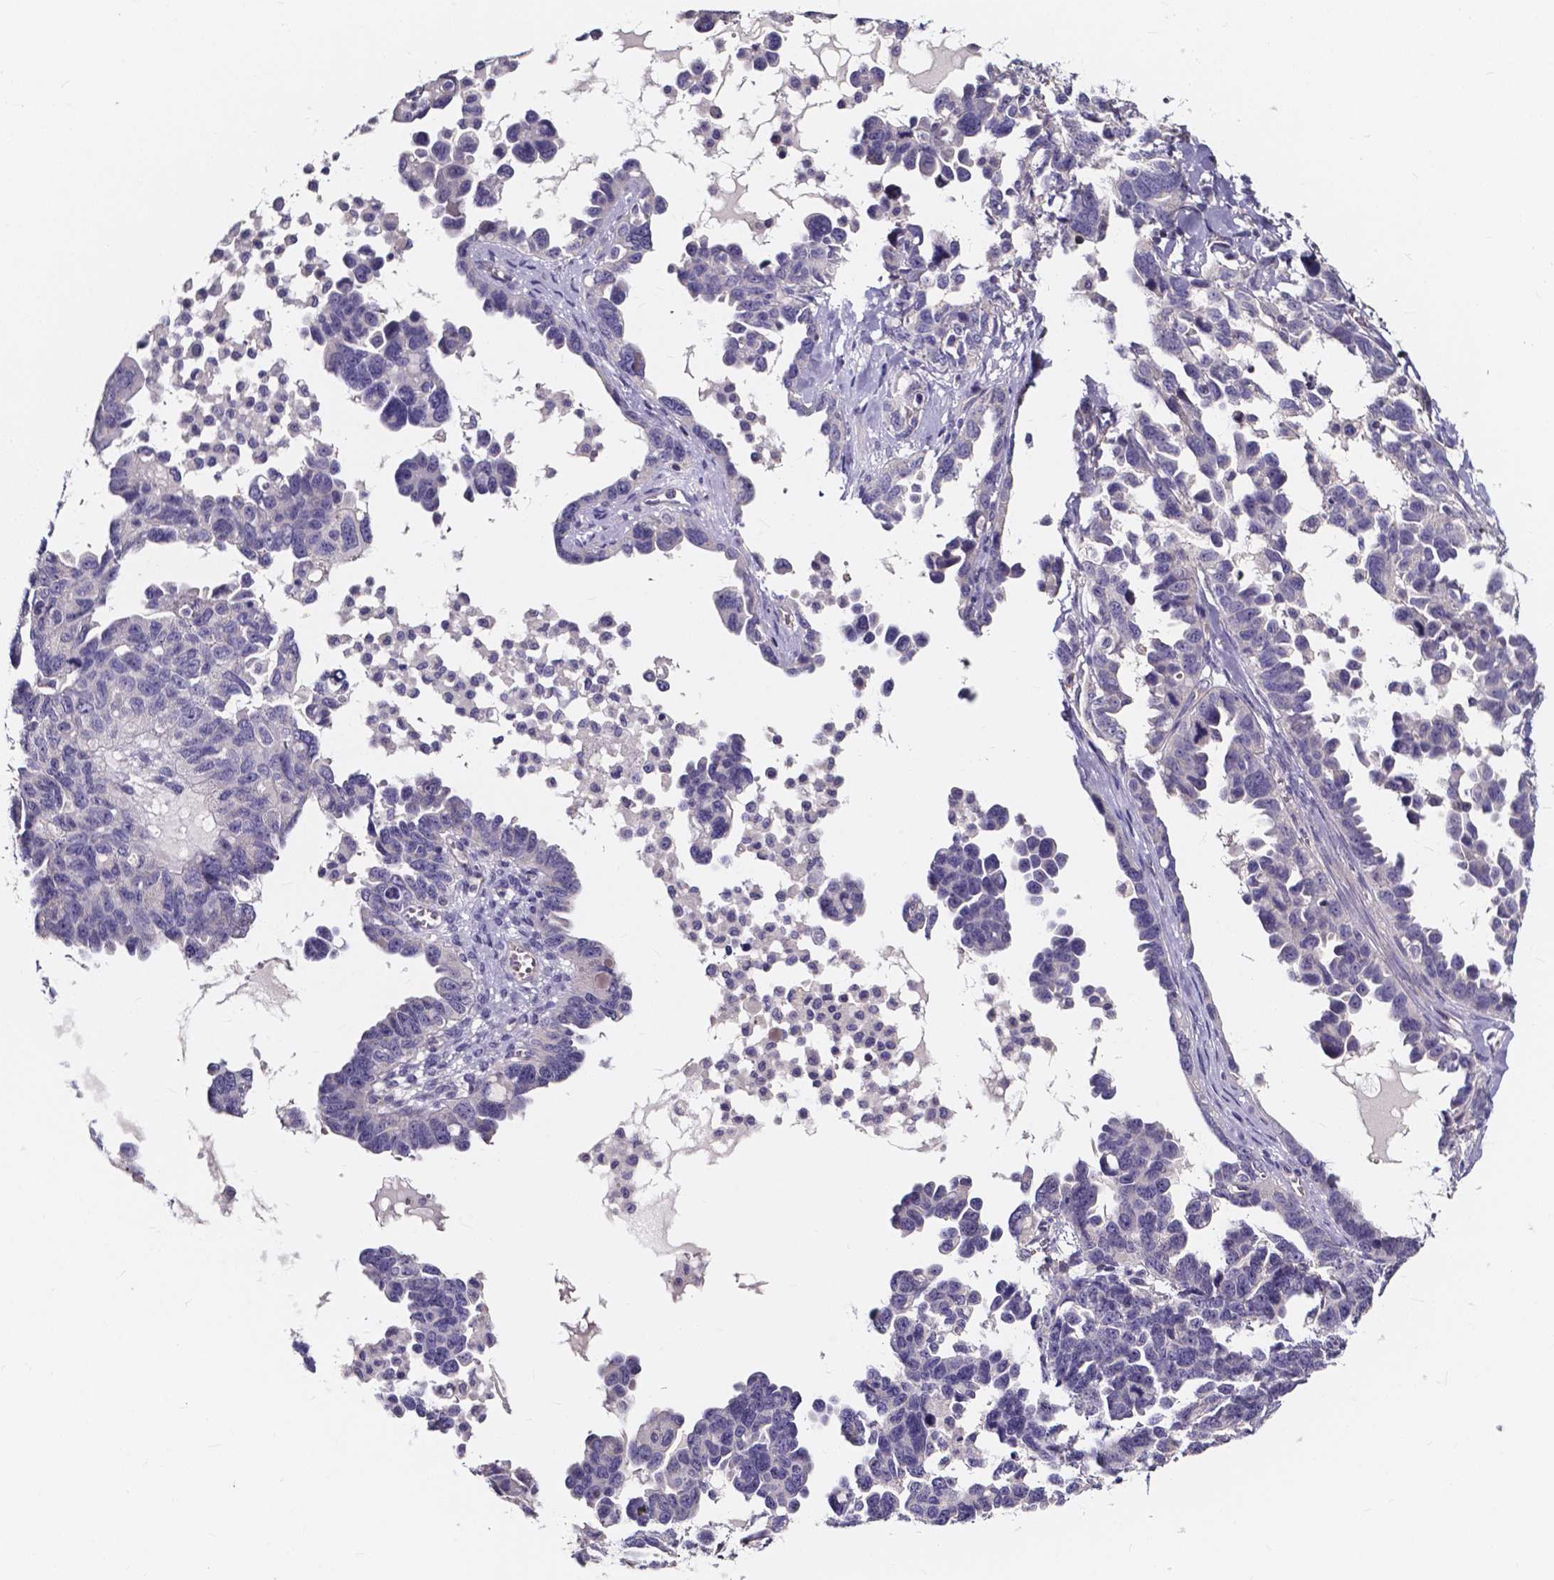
{"staining": {"intensity": "negative", "quantity": "none", "location": "none"}, "tissue": "ovarian cancer", "cell_type": "Tumor cells", "image_type": "cancer", "snomed": [{"axis": "morphology", "description": "Cystadenocarcinoma, serous, NOS"}, {"axis": "topography", "description": "Ovary"}], "caption": "Protein analysis of ovarian cancer (serous cystadenocarcinoma) exhibits no significant staining in tumor cells. Brightfield microscopy of immunohistochemistry (IHC) stained with DAB (3,3'-diaminobenzidine) (brown) and hematoxylin (blue), captured at high magnification.", "gene": "THEMIS", "patient": {"sex": "female", "age": 69}}